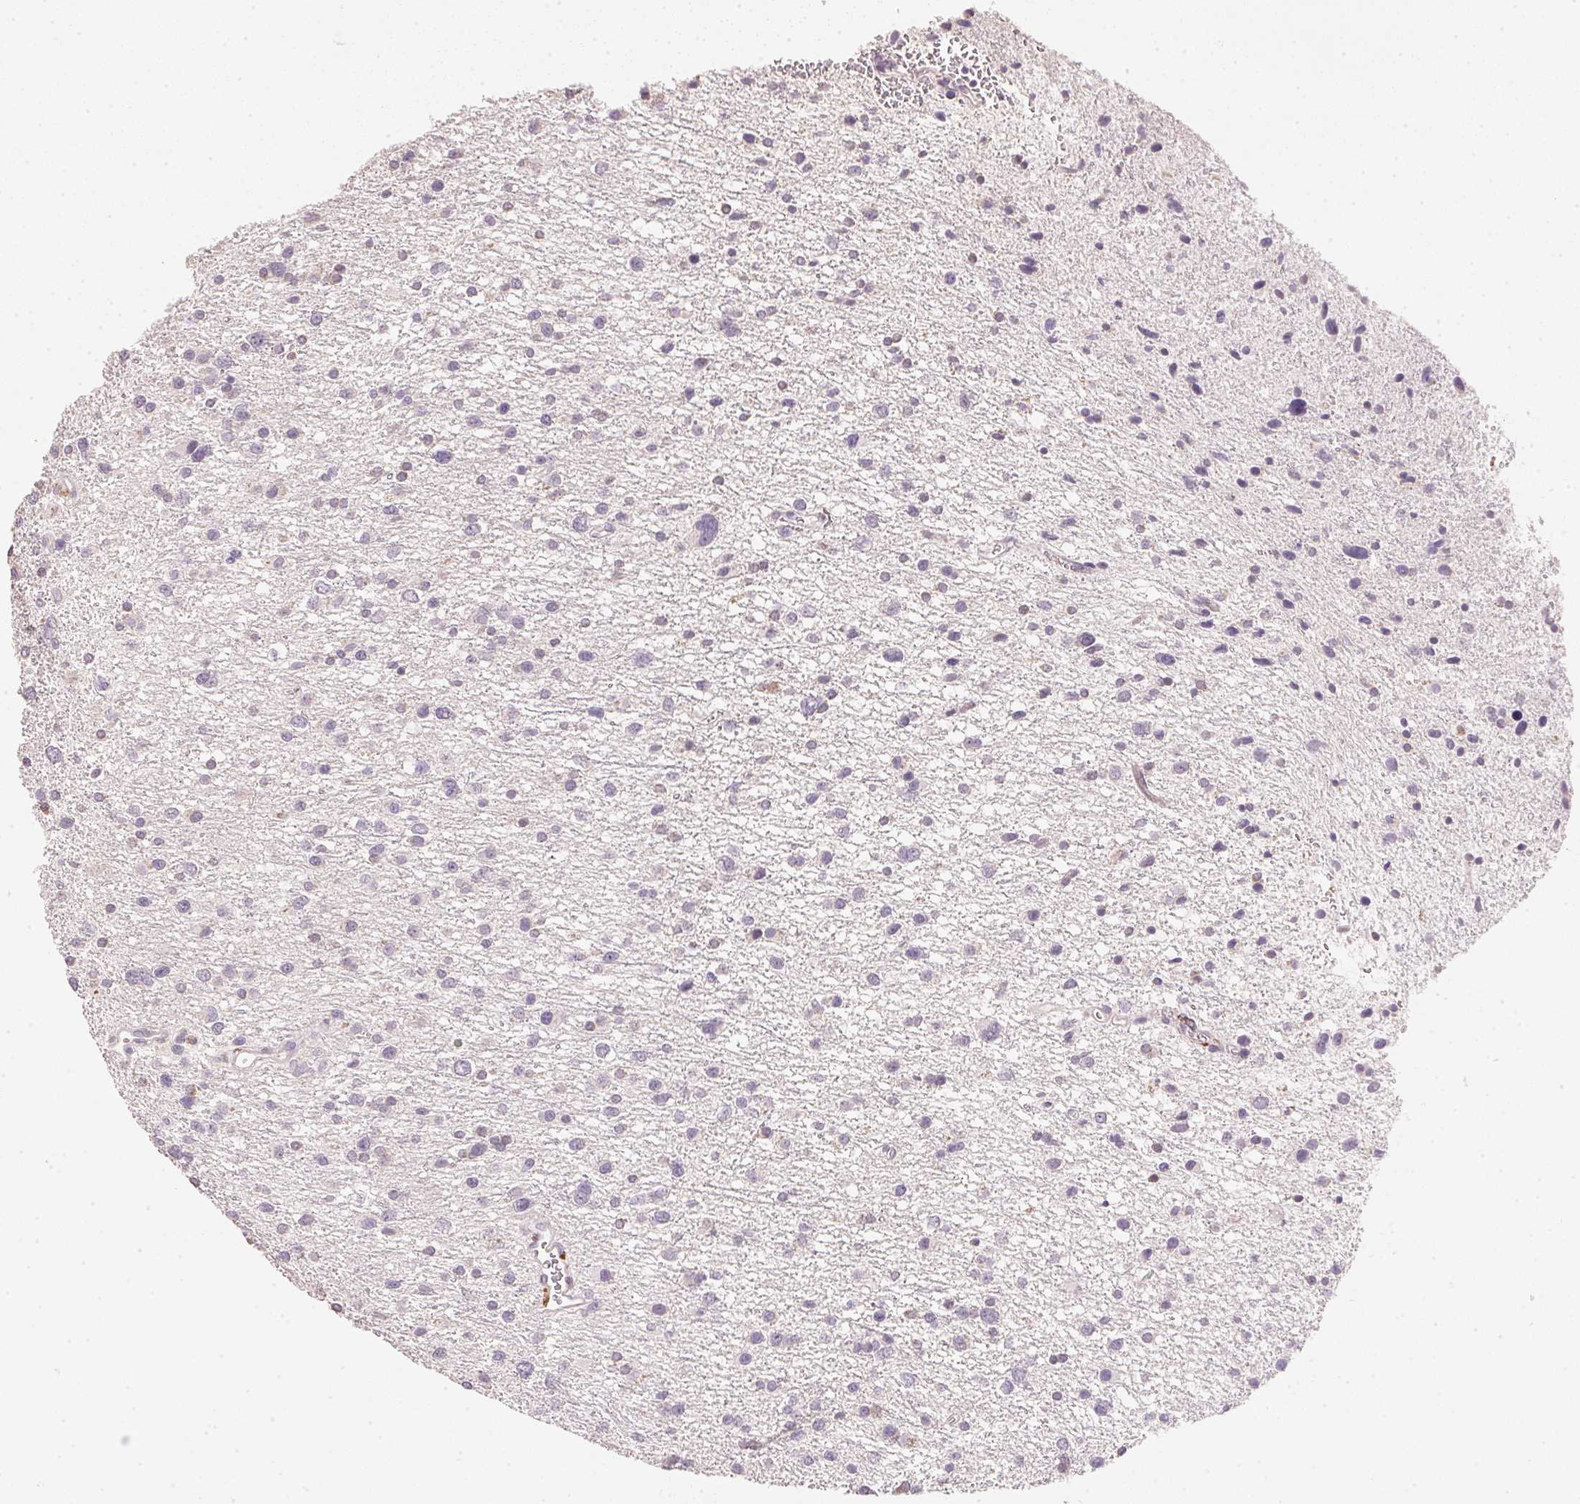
{"staining": {"intensity": "negative", "quantity": "none", "location": "none"}, "tissue": "glioma", "cell_type": "Tumor cells", "image_type": "cancer", "snomed": [{"axis": "morphology", "description": "Glioma, malignant, Low grade"}, {"axis": "topography", "description": "Brain"}], "caption": "DAB immunohistochemical staining of glioma demonstrates no significant expression in tumor cells.", "gene": "DHCR24", "patient": {"sex": "female", "age": 55}}